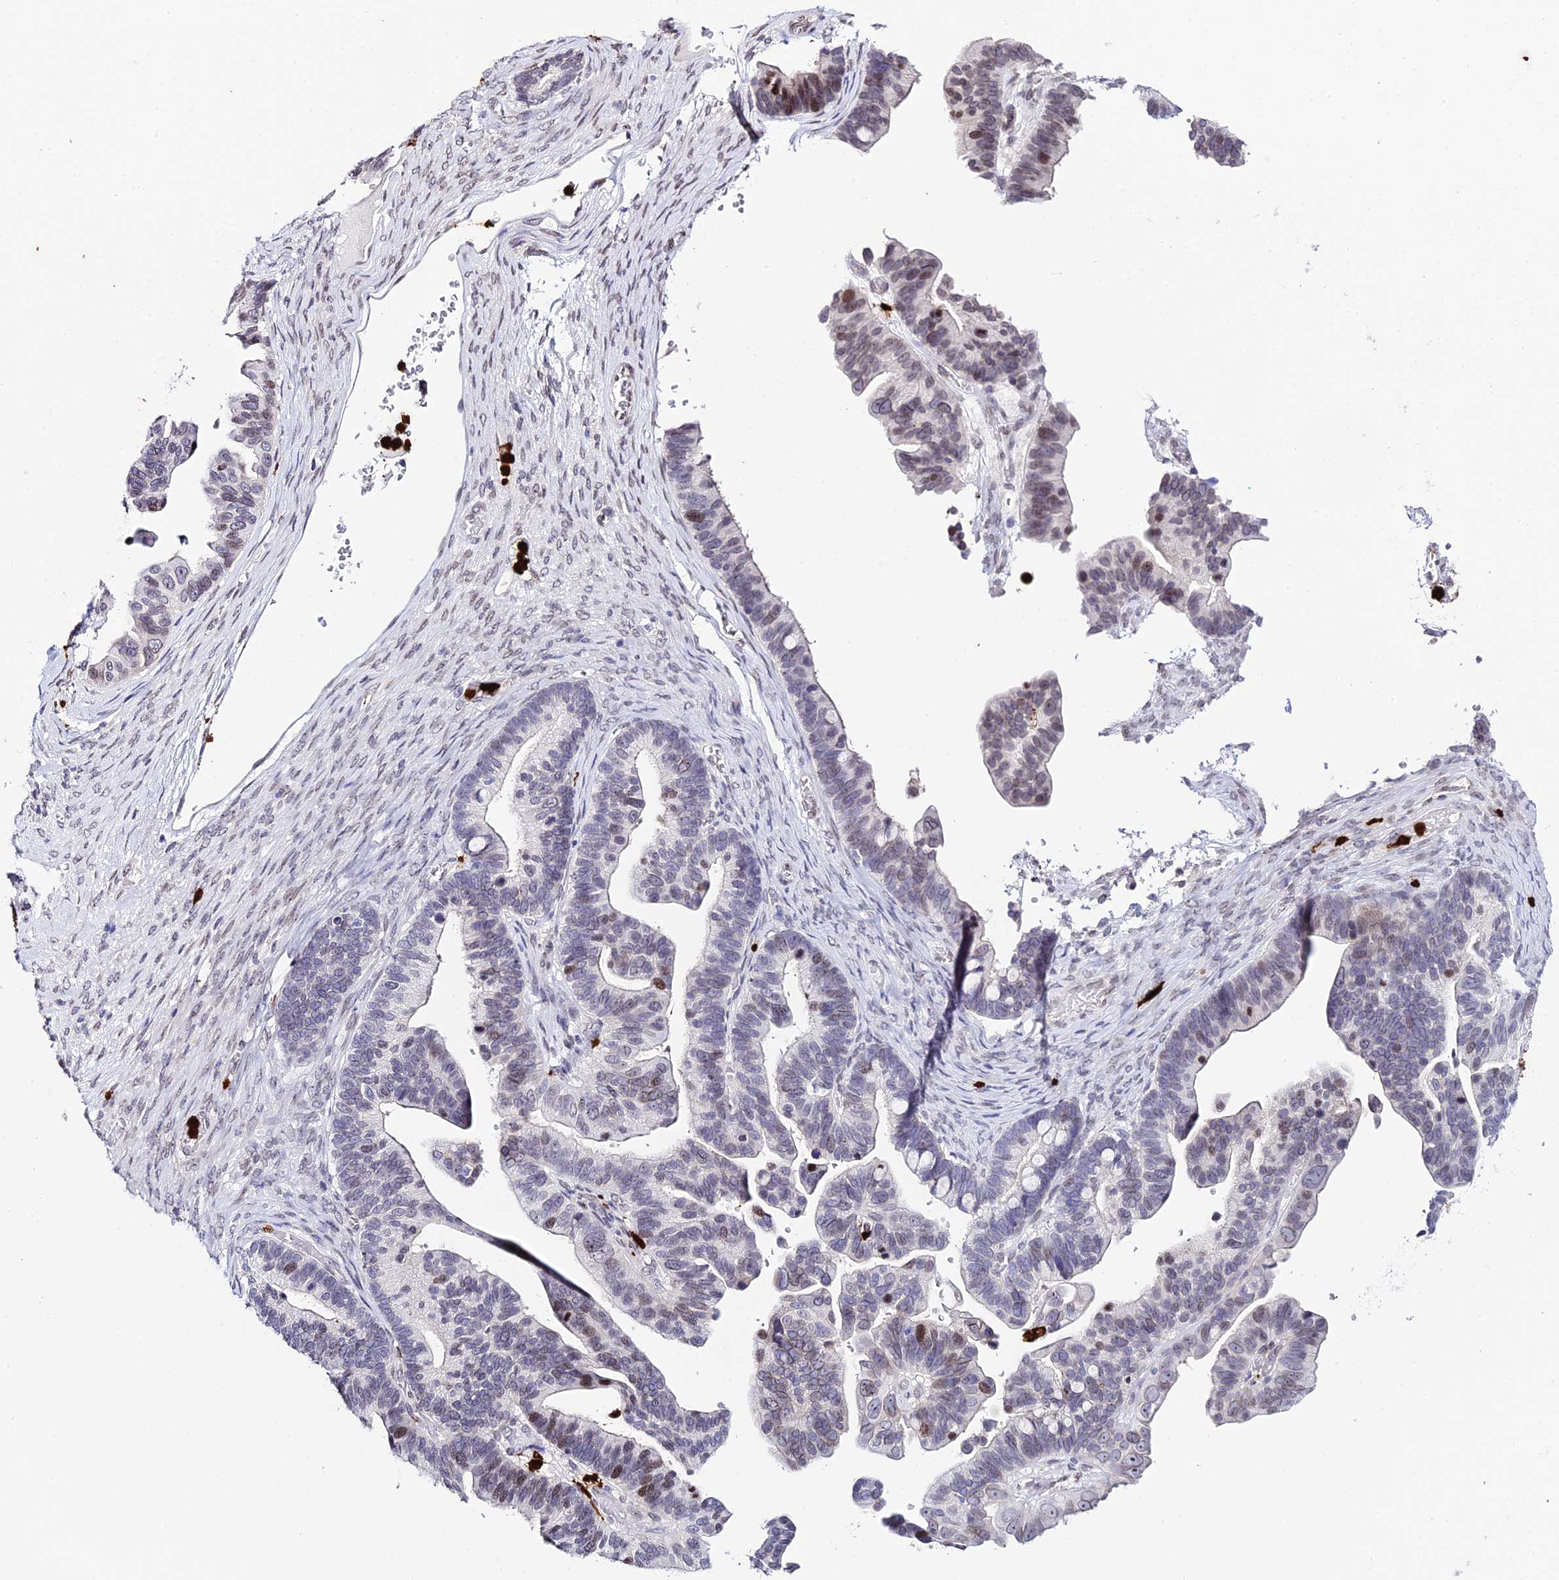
{"staining": {"intensity": "moderate", "quantity": "<25%", "location": "nuclear"}, "tissue": "ovarian cancer", "cell_type": "Tumor cells", "image_type": "cancer", "snomed": [{"axis": "morphology", "description": "Cystadenocarcinoma, serous, NOS"}, {"axis": "topography", "description": "Ovary"}], "caption": "Serous cystadenocarcinoma (ovarian) was stained to show a protein in brown. There is low levels of moderate nuclear positivity in approximately <25% of tumor cells.", "gene": "MCM10", "patient": {"sex": "female", "age": 56}}